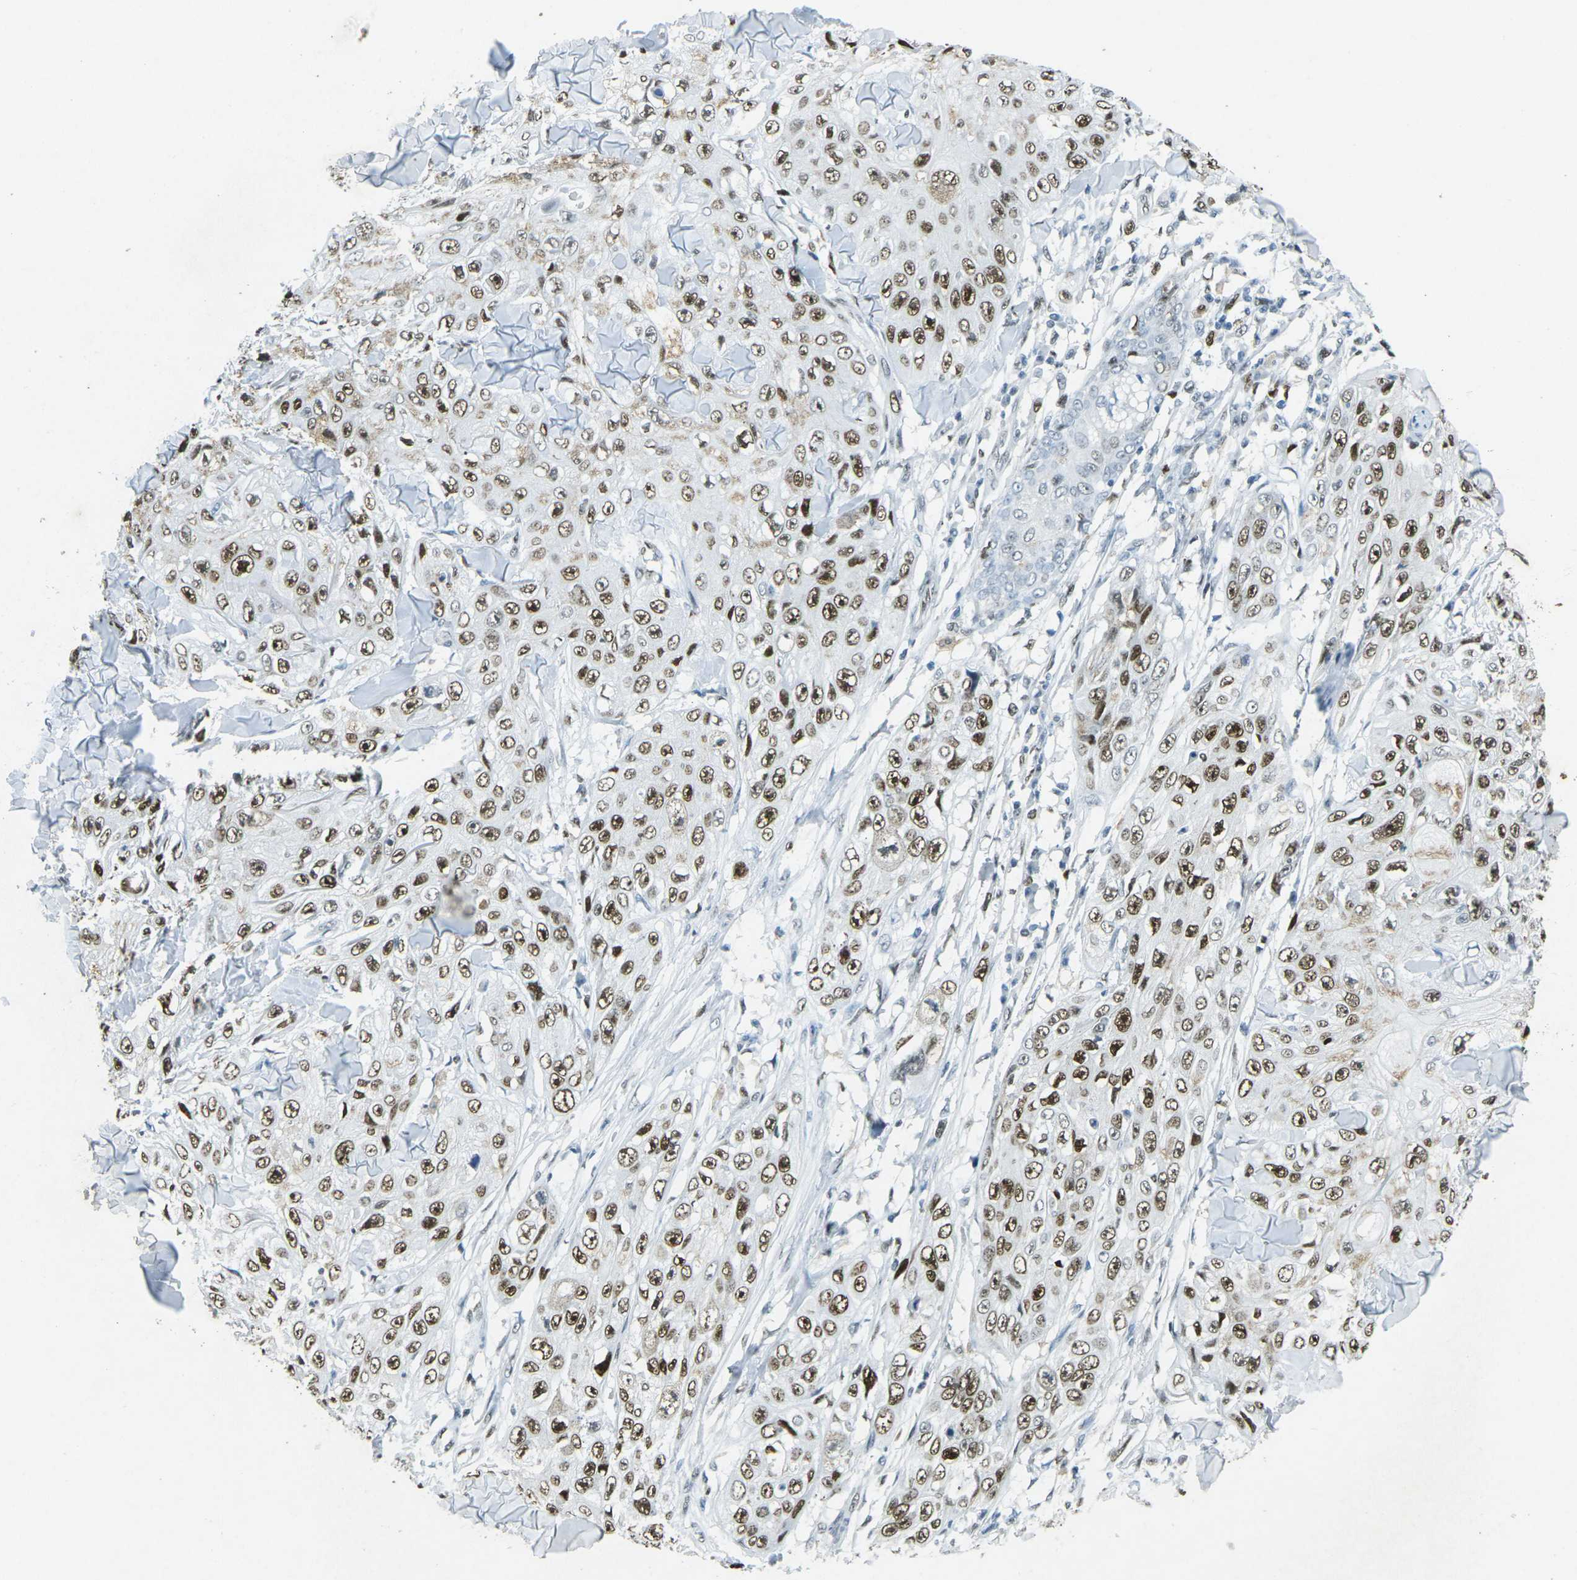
{"staining": {"intensity": "moderate", "quantity": ">75%", "location": "nuclear"}, "tissue": "skin cancer", "cell_type": "Tumor cells", "image_type": "cancer", "snomed": [{"axis": "morphology", "description": "Squamous cell carcinoma, NOS"}, {"axis": "topography", "description": "Skin"}], "caption": "High-magnification brightfield microscopy of skin cancer stained with DAB (3,3'-diaminobenzidine) (brown) and counterstained with hematoxylin (blue). tumor cells exhibit moderate nuclear staining is present in about>75% of cells.", "gene": "RB1", "patient": {"sex": "male", "age": 86}}